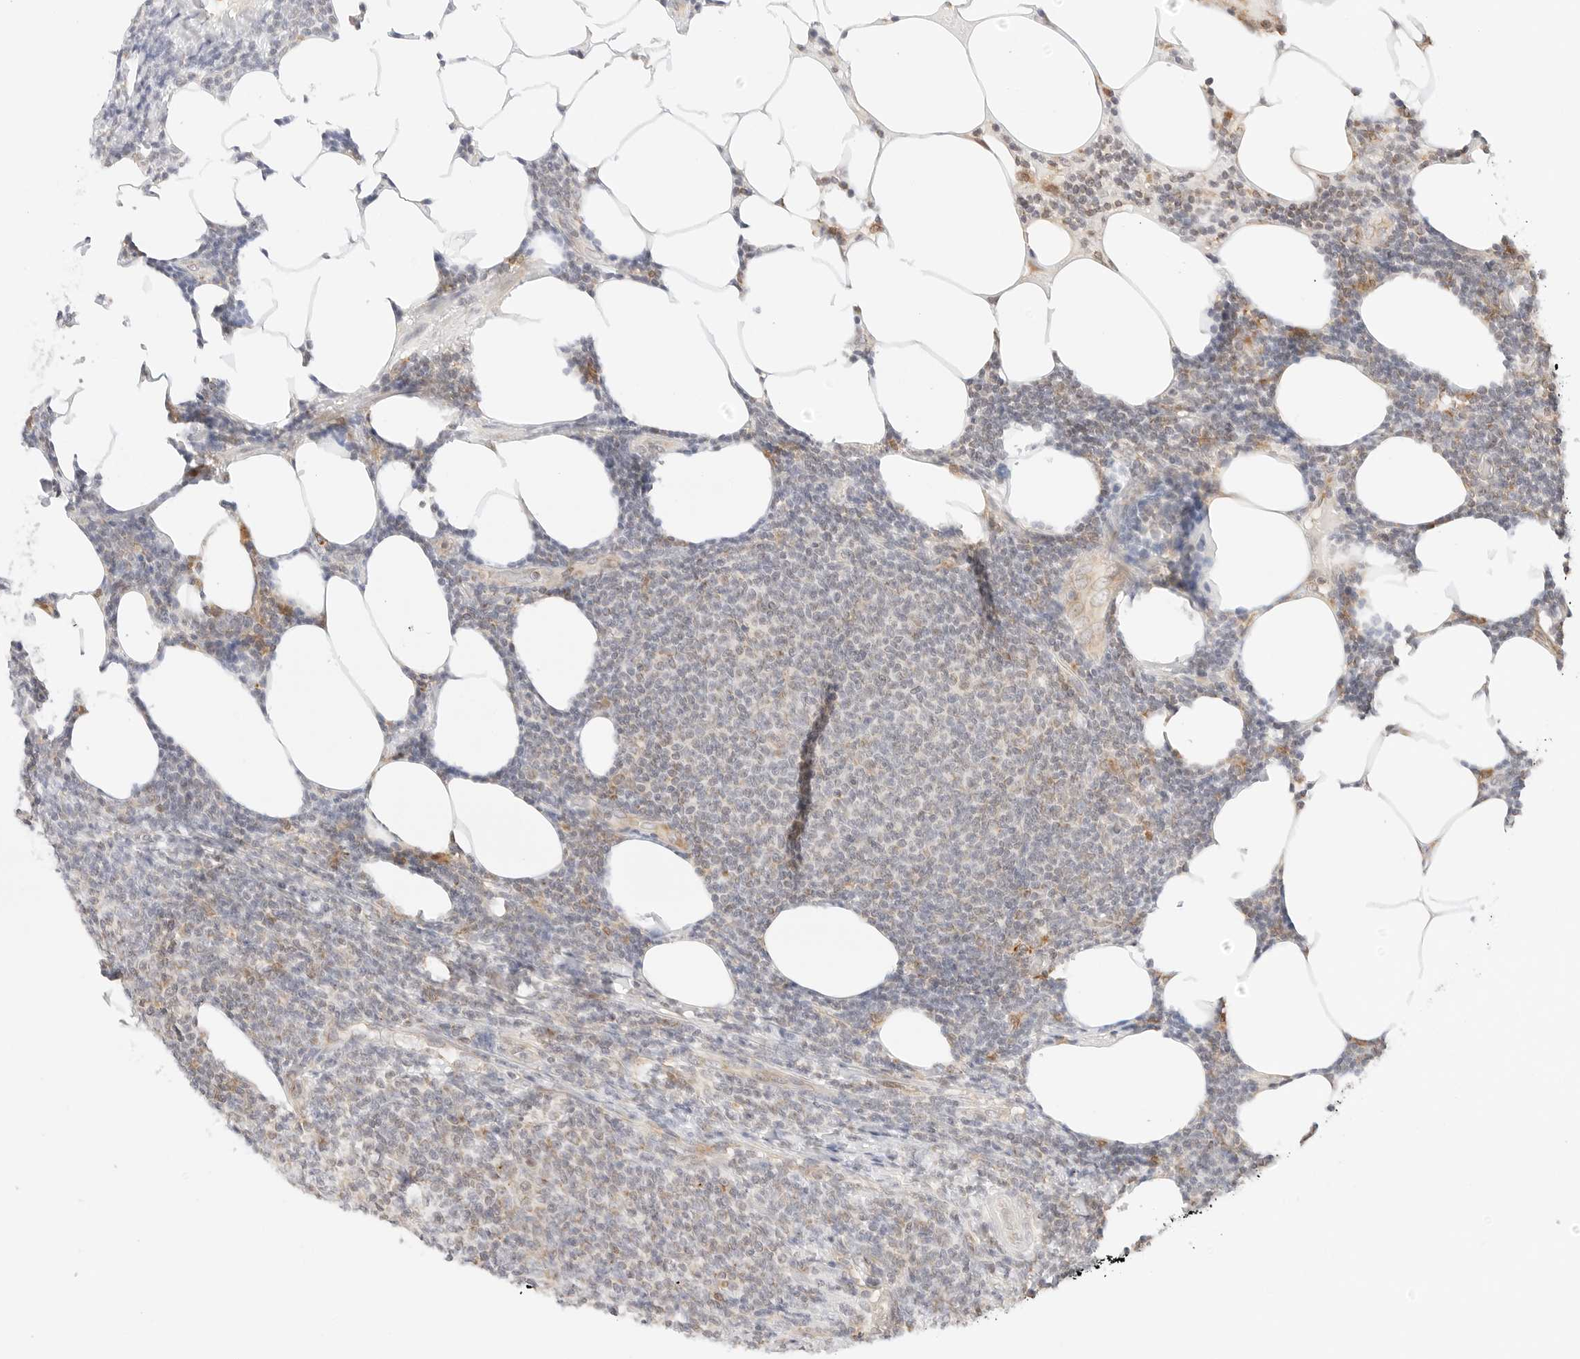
{"staining": {"intensity": "weak", "quantity": "25%-75%", "location": "cytoplasmic/membranous"}, "tissue": "lymphoma", "cell_type": "Tumor cells", "image_type": "cancer", "snomed": [{"axis": "morphology", "description": "Malignant lymphoma, non-Hodgkin's type, Low grade"}, {"axis": "topography", "description": "Lymph node"}], "caption": "Lymphoma stained with a protein marker demonstrates weak staining in tumor cells.", "gene": "ERO1B", "patient": {"sex": "male", "age": 66}}